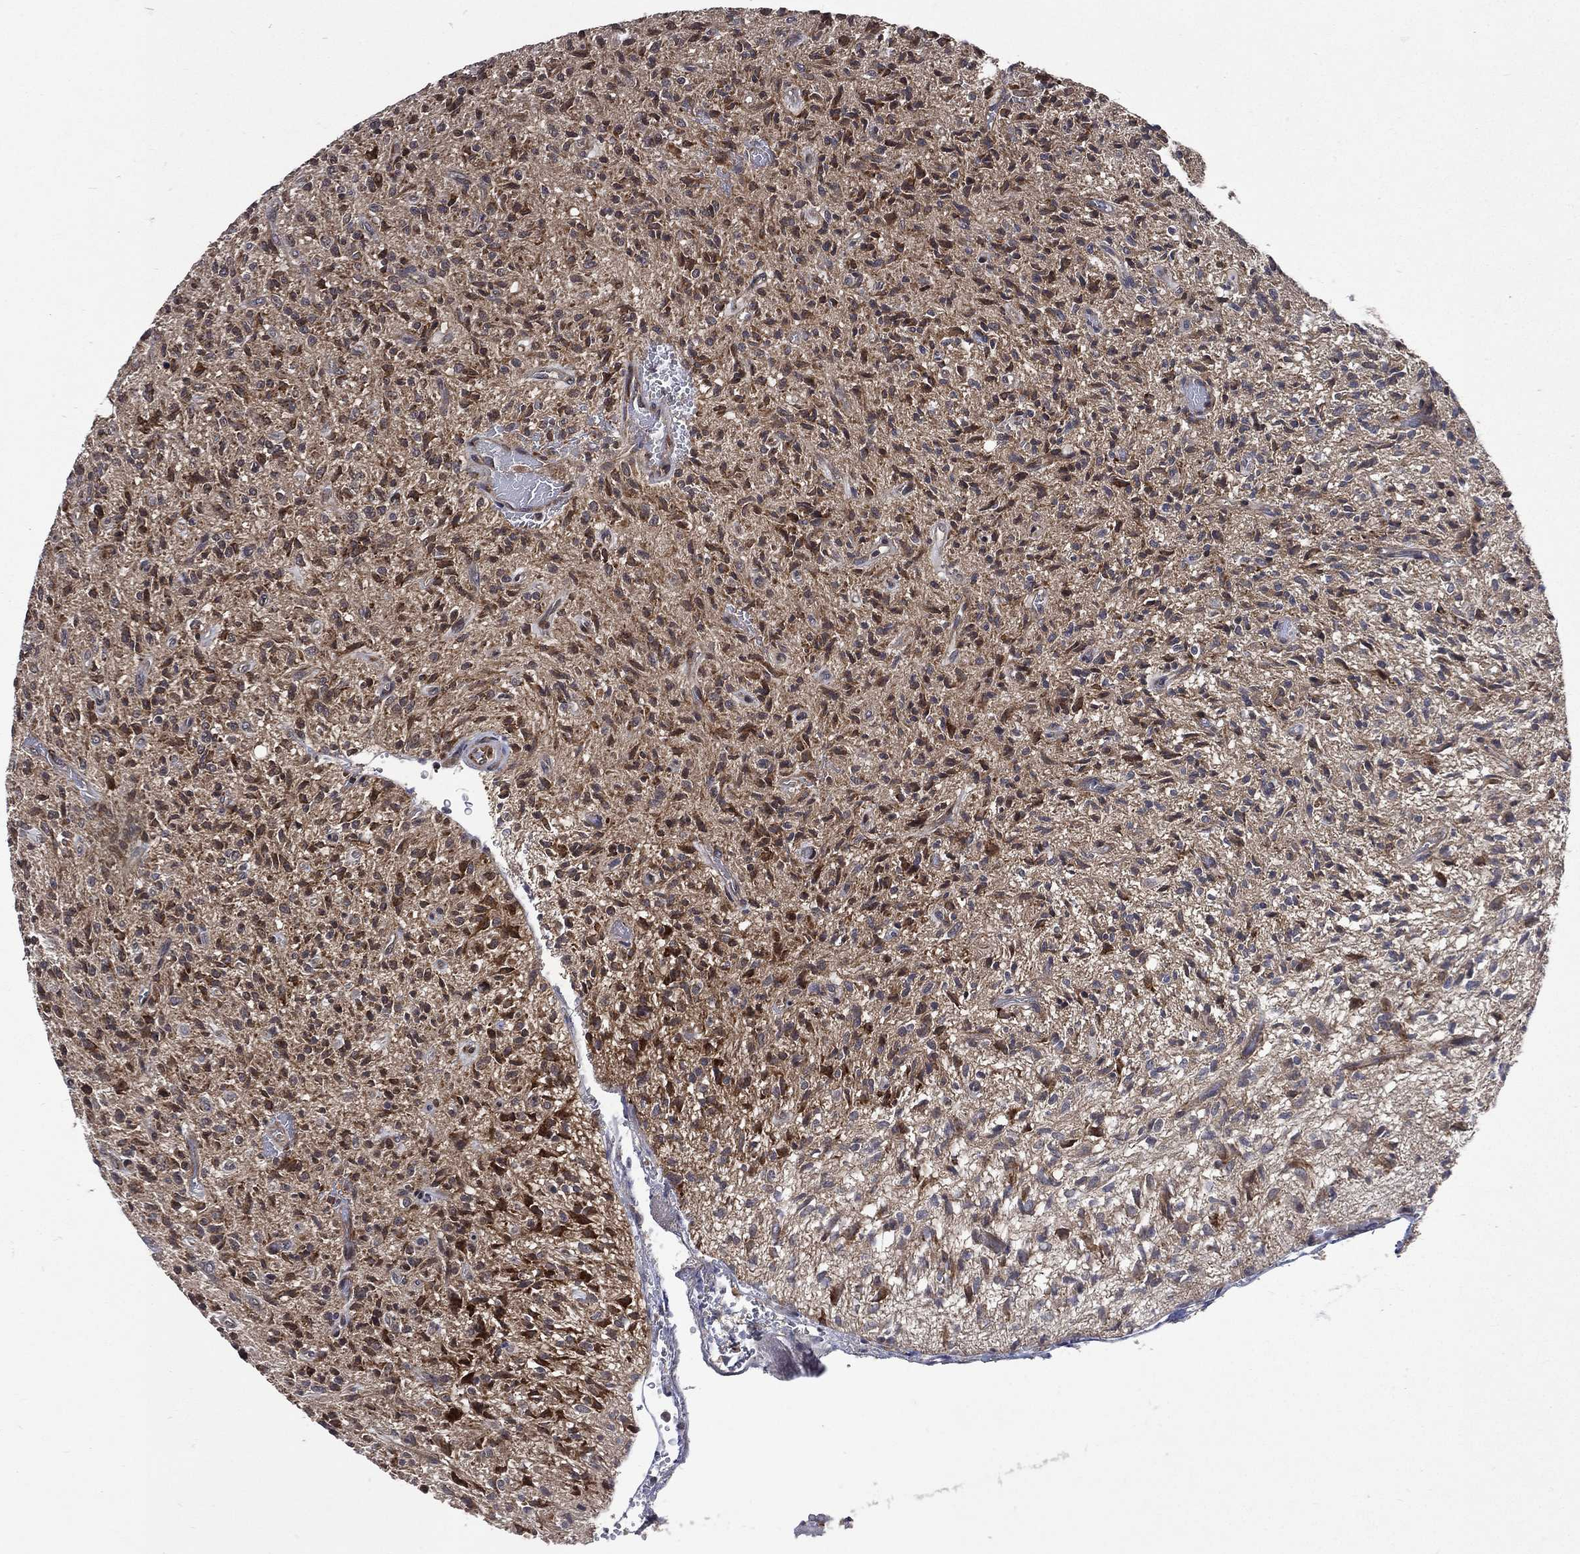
{"staining": {"intensity": "strong", "quantity": "25%-75%", "location": "cytoplasmic/membranous,nuclear"}, "tissue": "glioma", "cell_type": "Tumor cells", "image_type": "cancer", "snomed": [{"axis": "morphology", "description": "Glioma, malignant, High grade"}, {"axis": "topography", "description": "Brain"}], "caption": "Immunohistochemical staining of high-grade glioma (malignant) reveals high levels of strong cytoplasmic/membranous and nuclear protein staining in approximately 25%-75% of tumor cells.", "gene": "RAB11FIP4", "patient": {"sex": "male", "age": 64}}